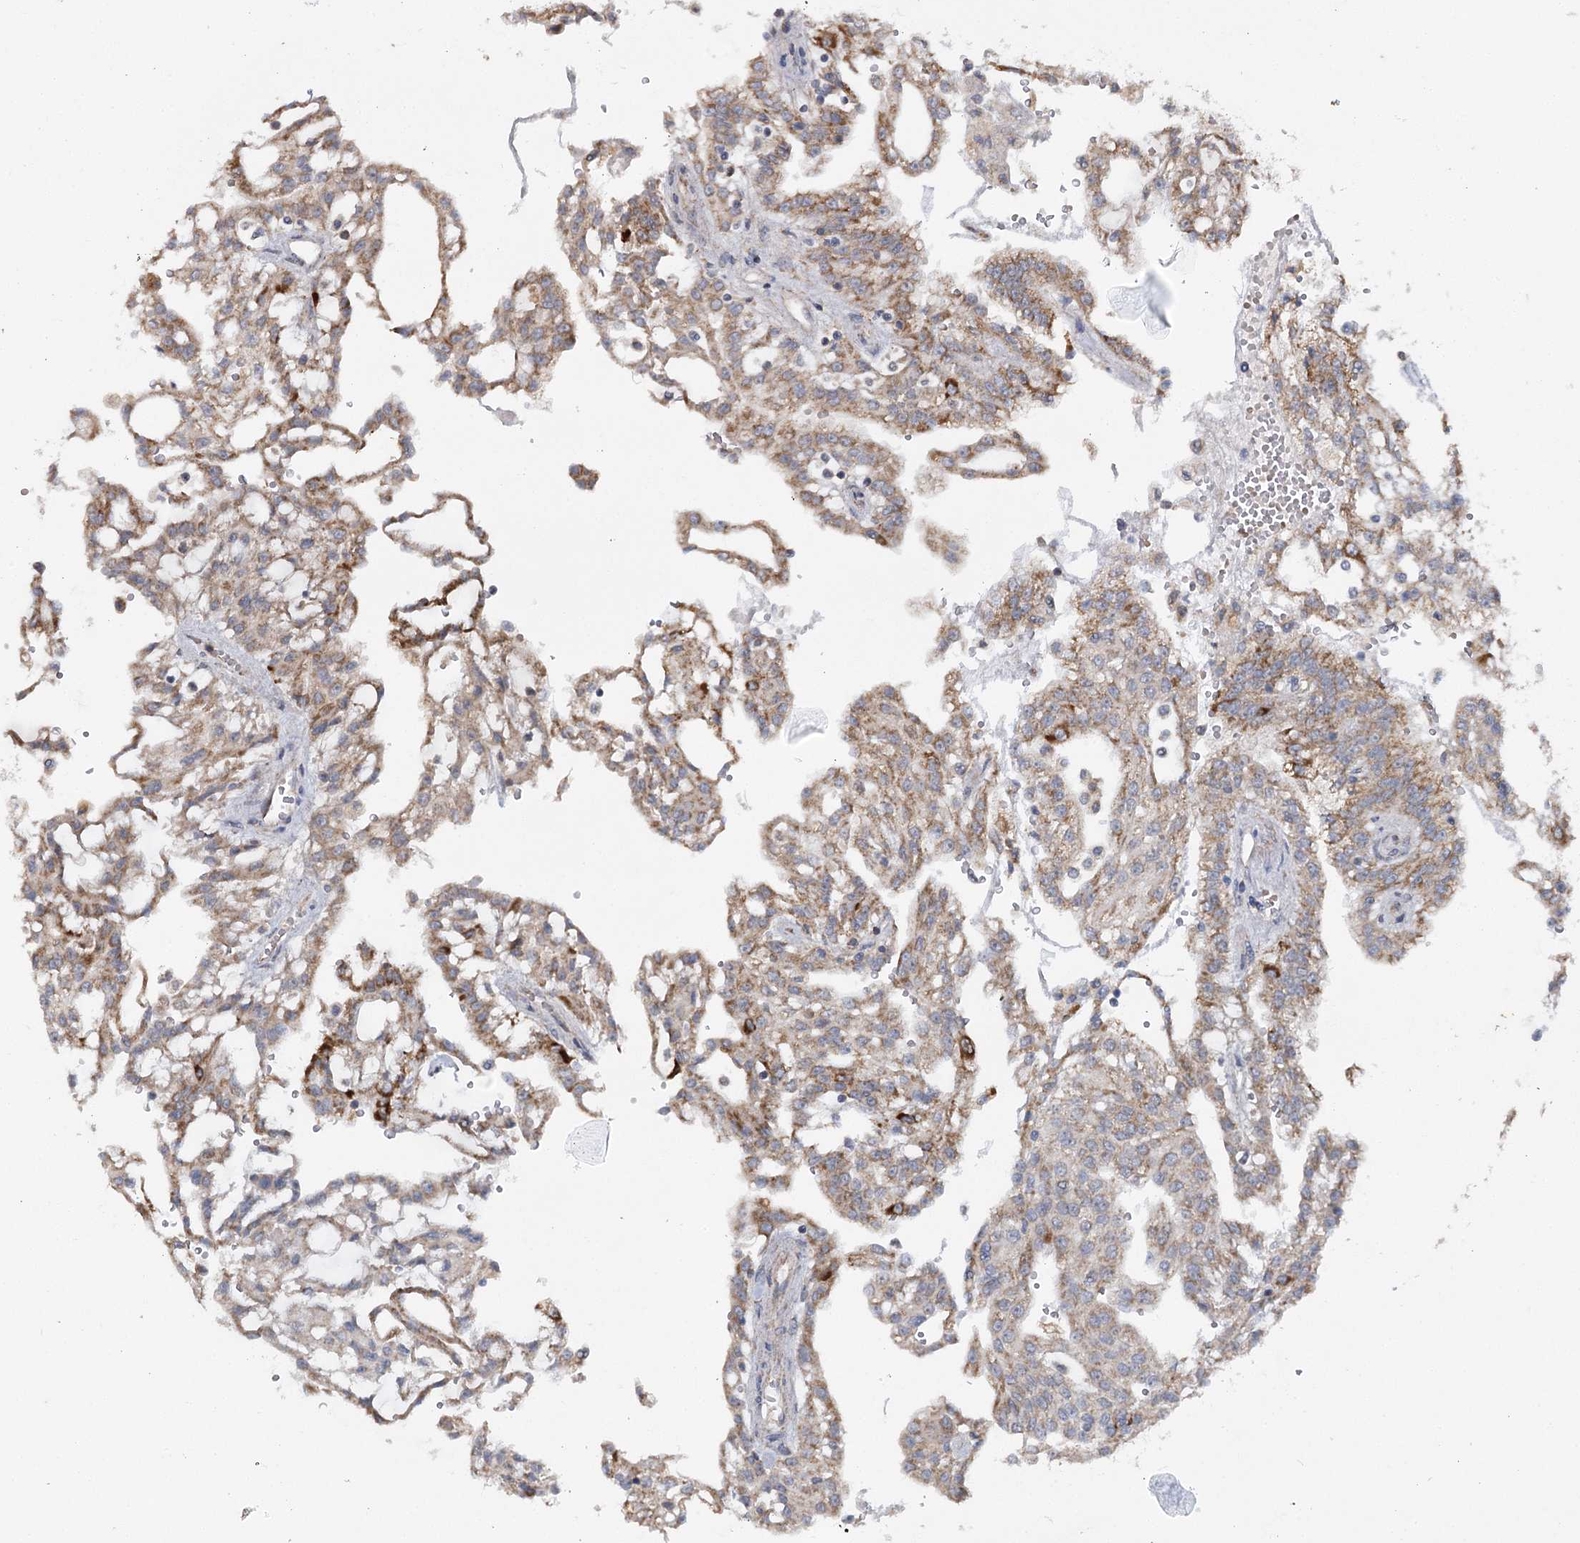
{"staining": {"intensity": "weak", "quantity": ">75%", "location": "cytoplasmic/membranous"}, "tissue": "renal cancer", "cell_type": "Tumor cells", "image_type": "cancer", "snomed": [{"axis": "morphology", "description": "Adenocarcinoma, NOS"}, {"axis": "topography", "description": "Kidney"}], "caption": "Immunohistochemistry staining of adenocarcinoma (renal), which demonstrates low levels of weak cytoplasmic/membranous expression in about >75% of tumor cells indicating weak cytoplasmic/membranous protein expression. The staining was performed using DAB (brown) for protein detection and nuclei were counterstained in hematoxylin (blue).", "gene": "MRPL44", "patient": {"sex": "male", "age": 63}}